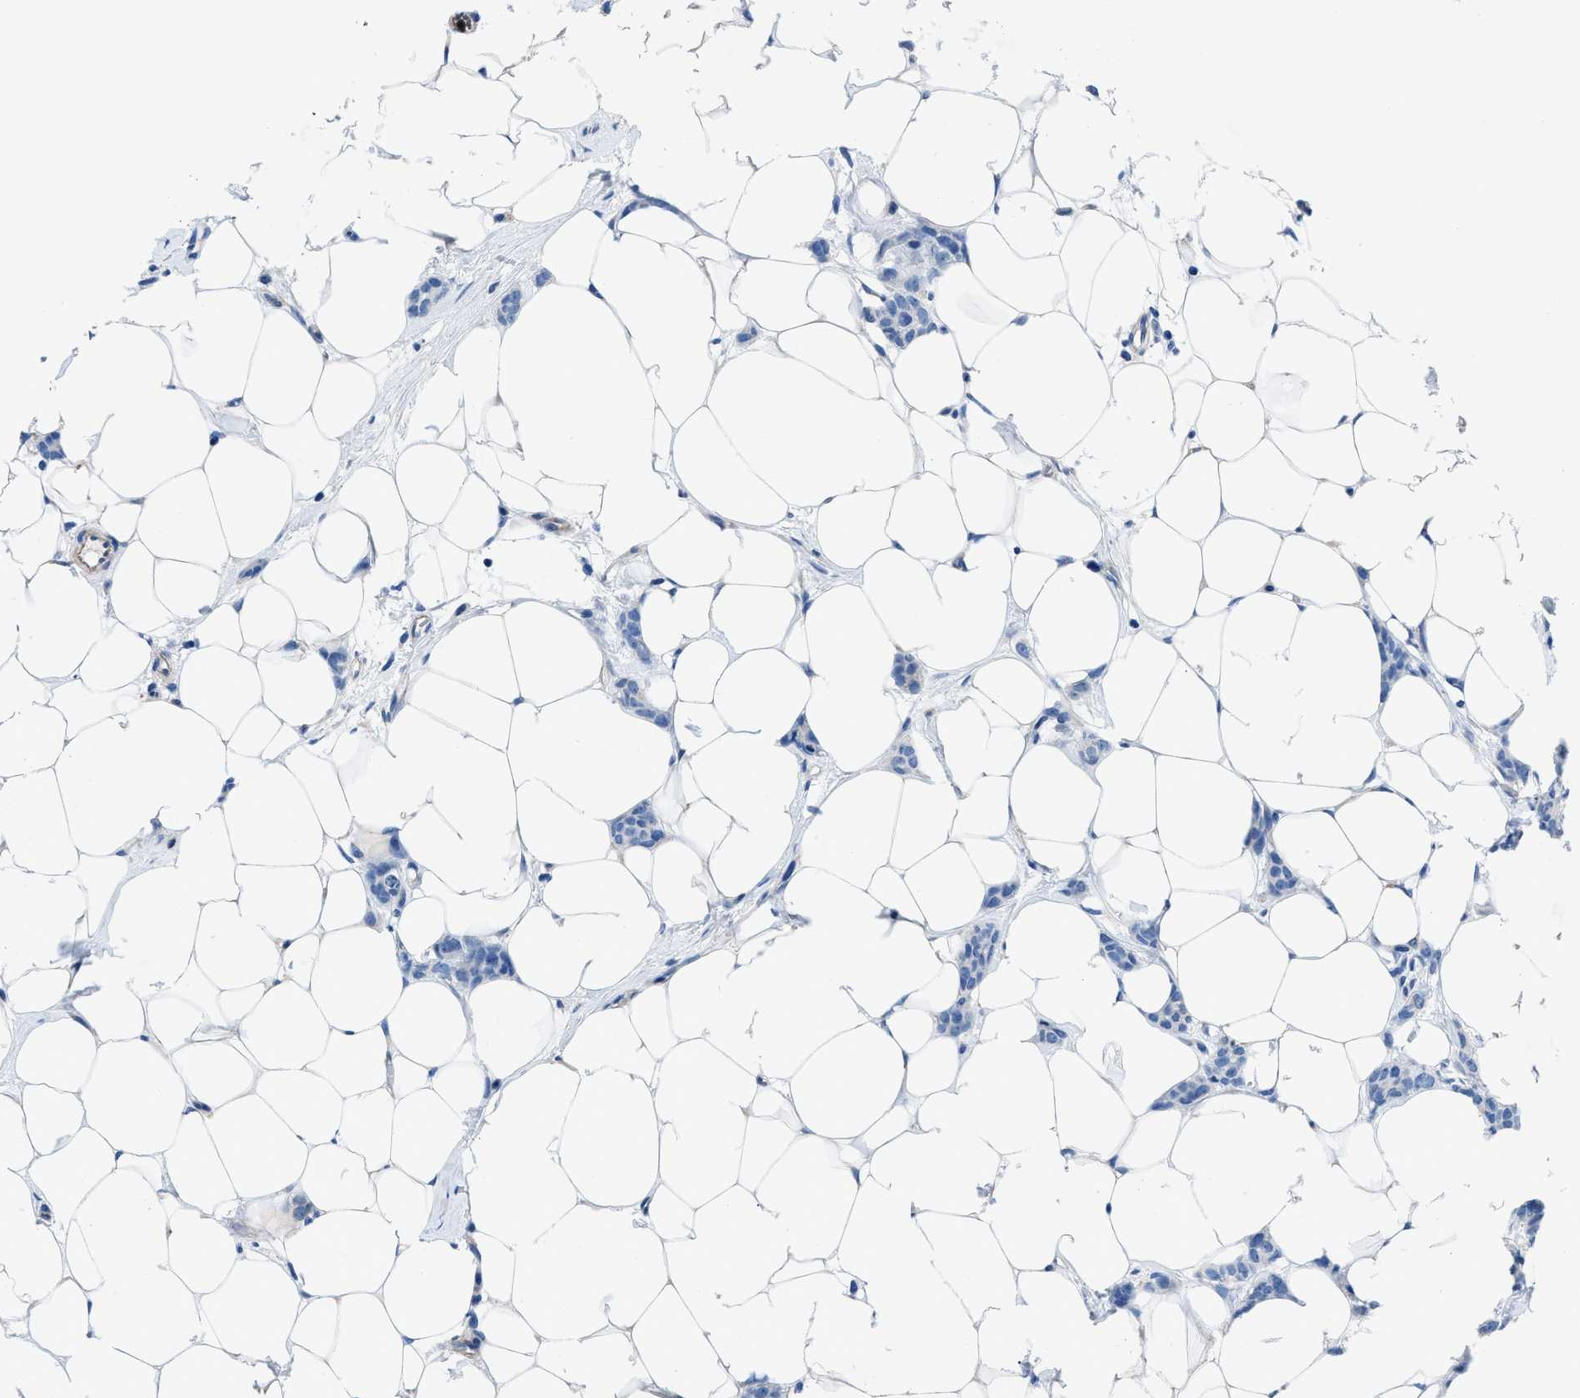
{"staining": {"intensity": "negative", "quantity": "none", "location": "none"}, "tissue": "breast cancer", "cell_type": "Tumor cells", "image_type": "cancer", "snomed": [{"axis": "morphology", "description": "Lobular carcinoma"}, {"axis": "topography", "description": "Skin"}, {"axis": "topography", "description": "Breast"}], "caption": "This is an IHC photomicrograph of breast lobular carcinoma. There is no positivity in tumor cells.", "gene": "ITPR1", "patient": {"sex": "female", "age": 46}}